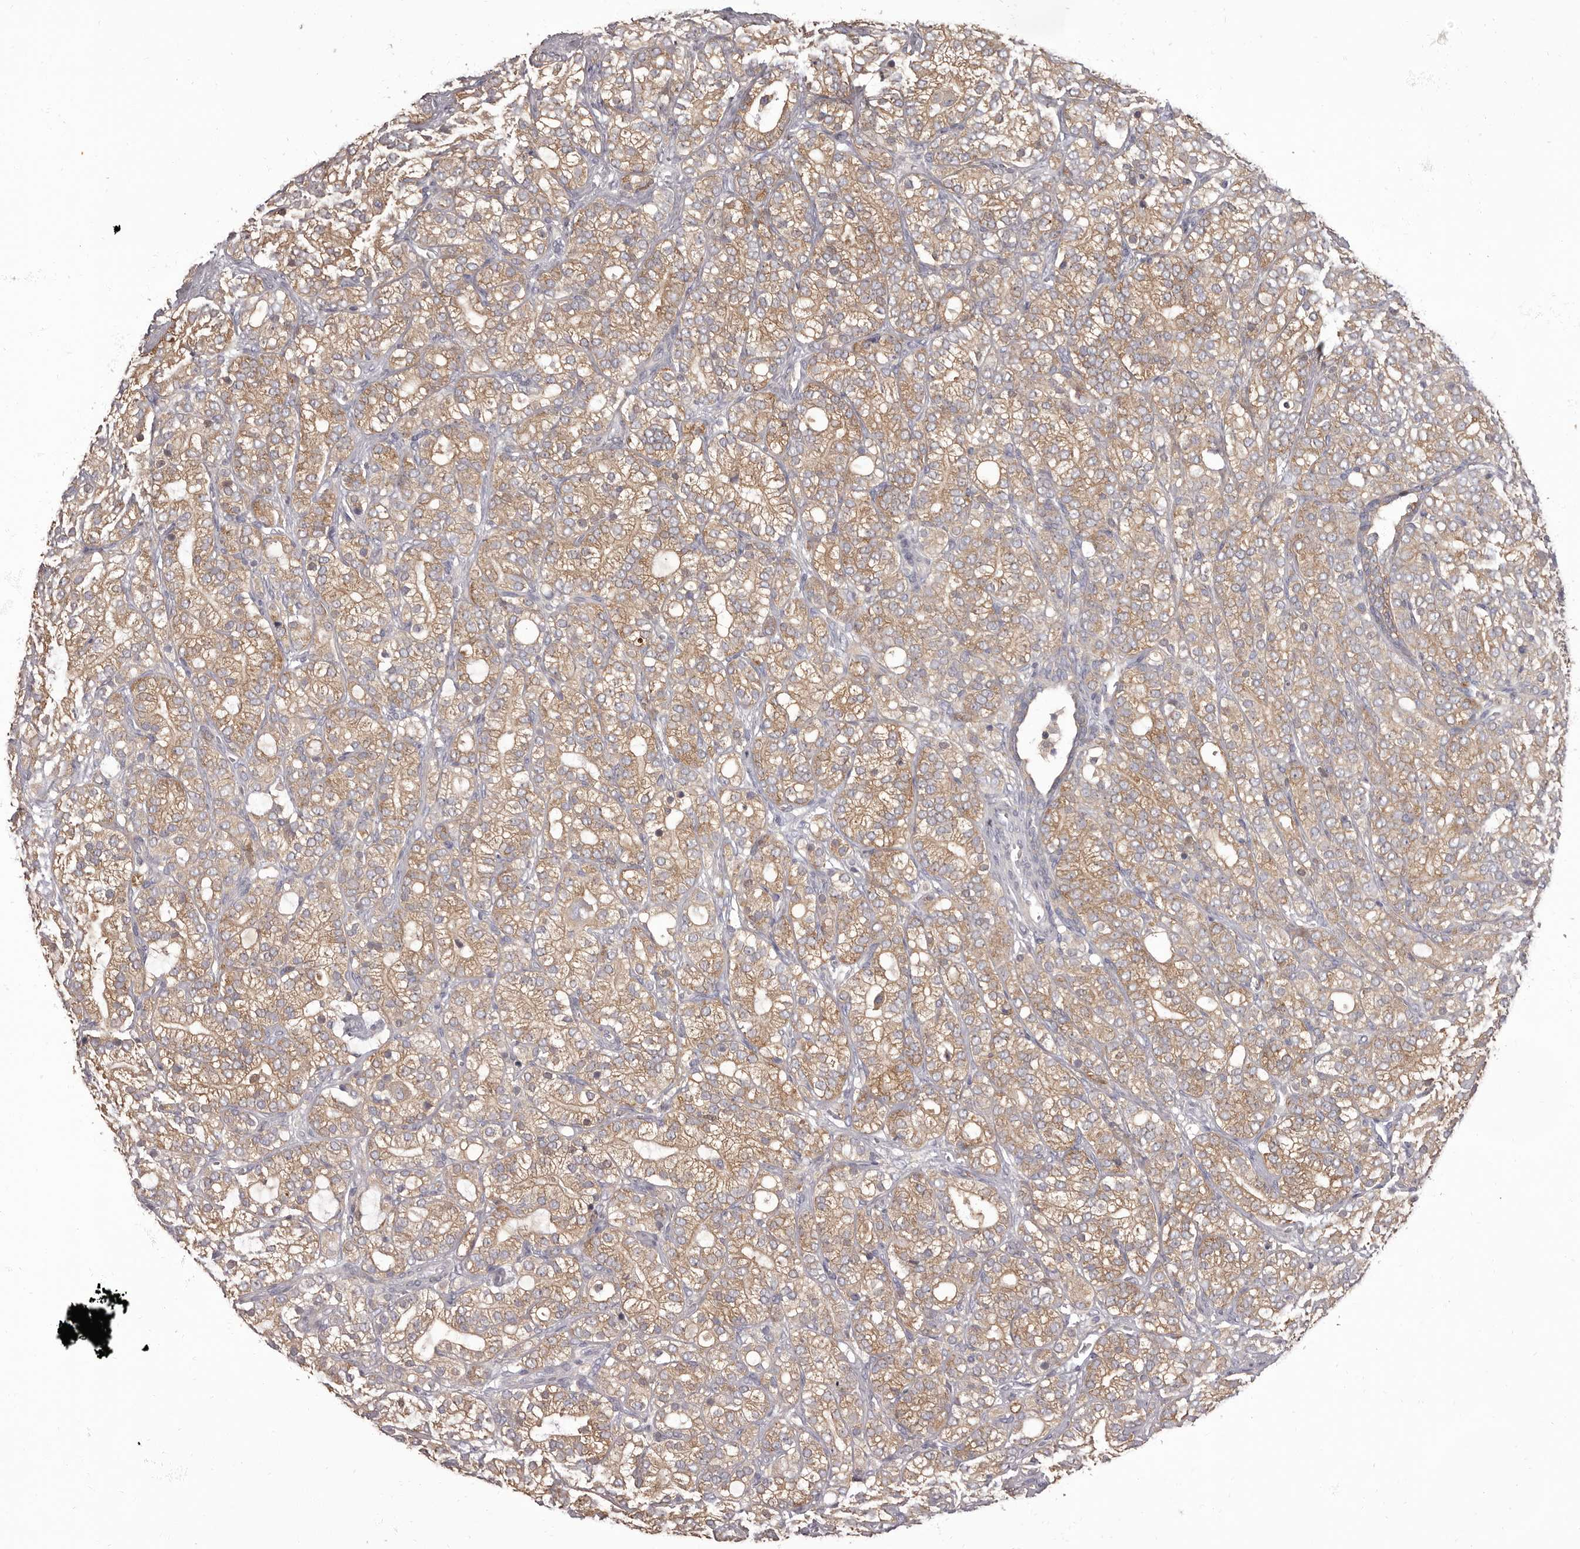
{"staining": {"intensity": "moderate", "quantity": ">75%", "location": "cytoplasmic/membranous"}, "tissue": "prostate cancer", "cell_type": "Tumor cells", "image_type": "cancer", "snomed": [{"axis": "morphology", "description": "Adenocarcinoma, High grade"}, {"axis": "topography", "description": "Prostate"}], "caption": "Immunohistochemical staining of human prostate cancer demonstrates moderate cytoplasmic/membranous protein expression in about >75% of tumor cells. Nuclei are stained in blue.", "gene": "APEH", "patient": {"sex": "male", "age": 57}}